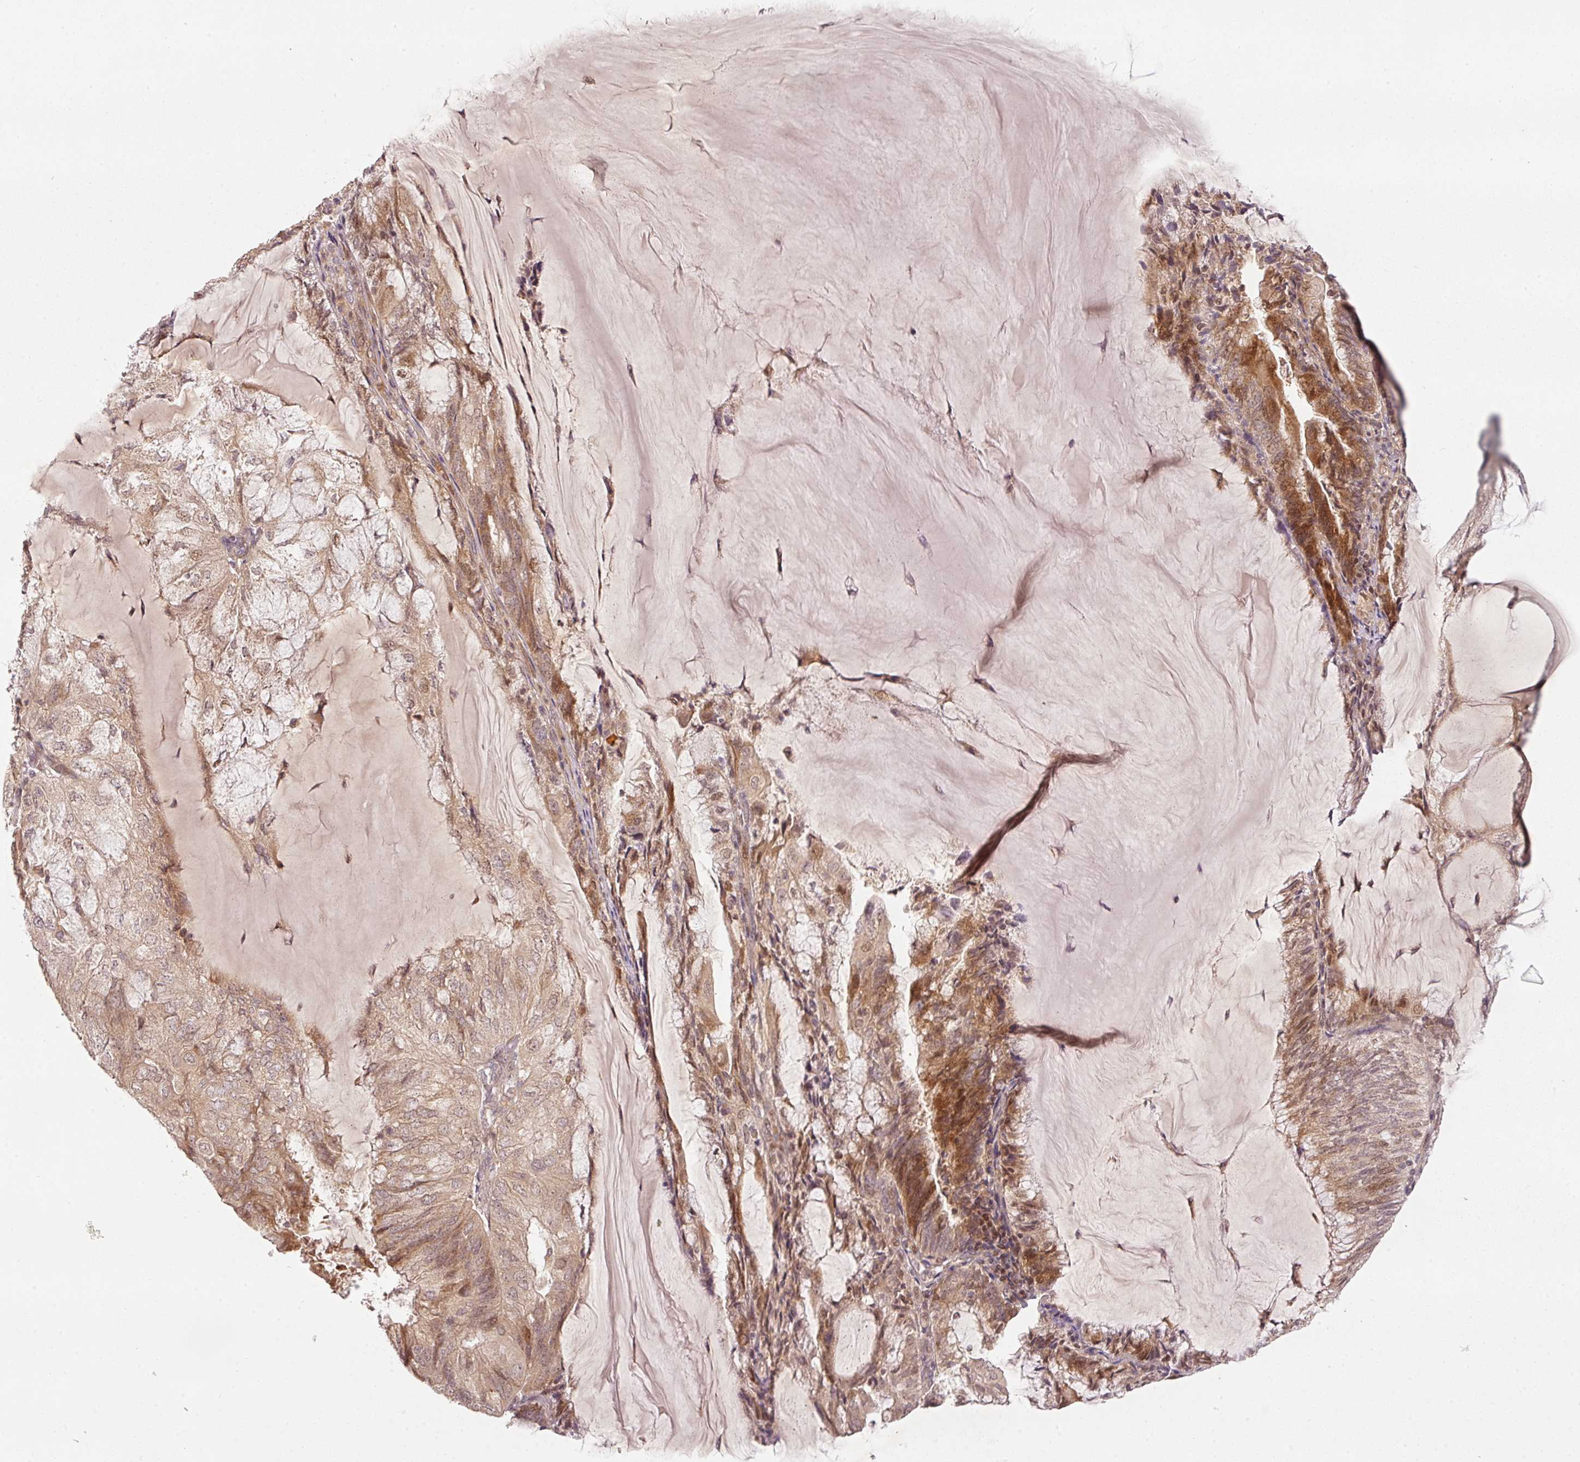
{"staining": {"intensity": "moderate", "quantity": ">75%", "location": "cytoplasmic/membranous,nuclear"}, "tissue": "endometrial cancer", "cell_type": "Tumor cells", "image_type": "cancer", "snomed": [{"axis": "morphology", "description": "Adenocarcinoma, NOS"}, {"axis": "topography", "description": "Endometrium"}], "caption": "Human endometrial cancer stained with a brown dye shows moderate cytoplasmic/membranous and nuclear positive expression in approximately >75% of tumor cells.", "gene": "PCDHB1", "patient": {"sex": "female", "age": 81}}